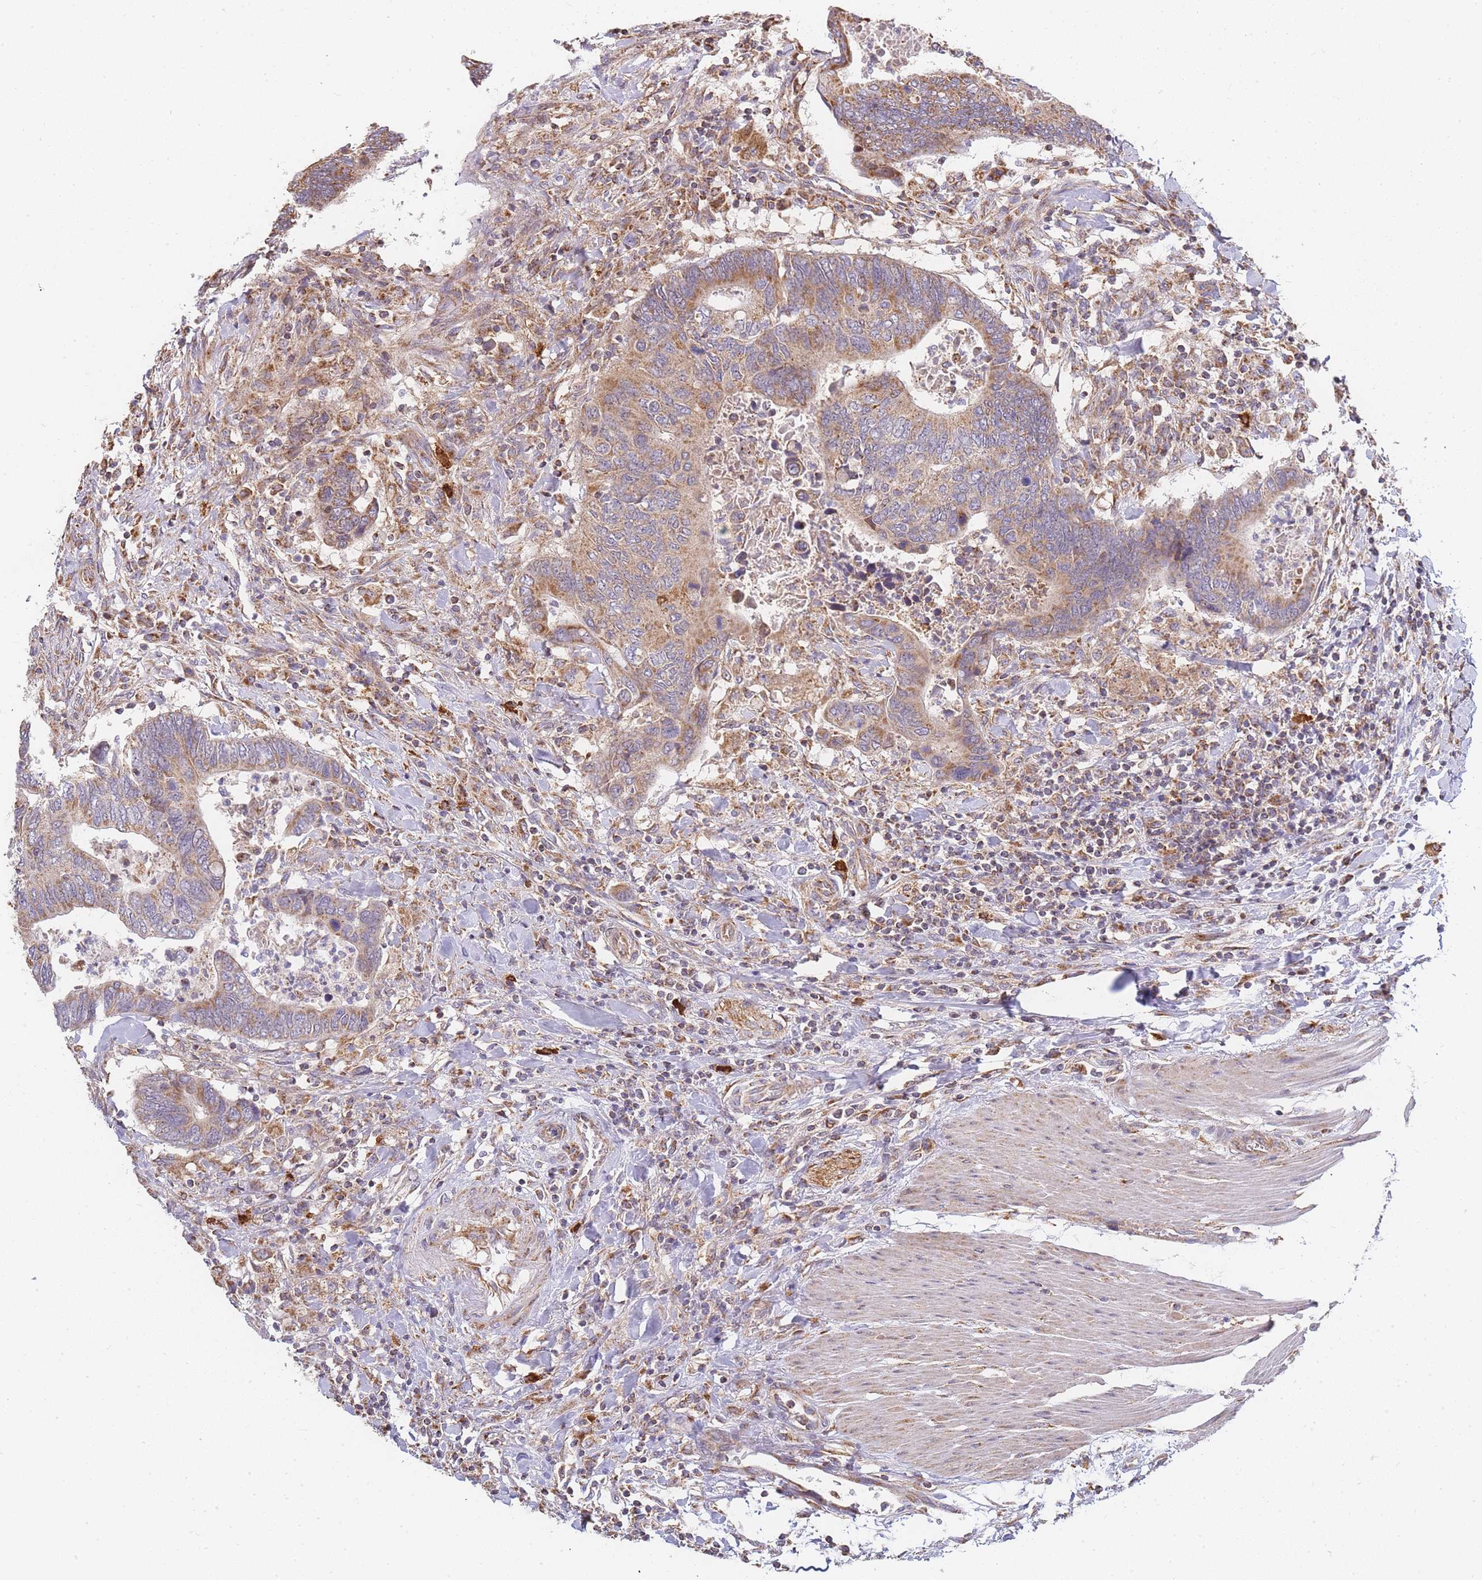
{"staining": {"intensity": "moderate", "quantity": ">75%", "location": "cytoplasmic/membranous"}, "tissue": "colorectal cancer", "cell_type": "Tumor cells", "image_type": "cancer", "snomed": [{"axis": "morphology", "description": "Adenocarcinoma, NOS"}, {"axis": "topography", "description": "Colon"}], "caption": "An immunohistochemistry image of neoplastic tissue is shown. Protein staining in brown shows moderate cytoplasmic/membranous positivity in adenocarcinoma (colorectal) within tumor cells.", "gene": "ADCY9", "patient": {"sex": "male", "age": 87}}